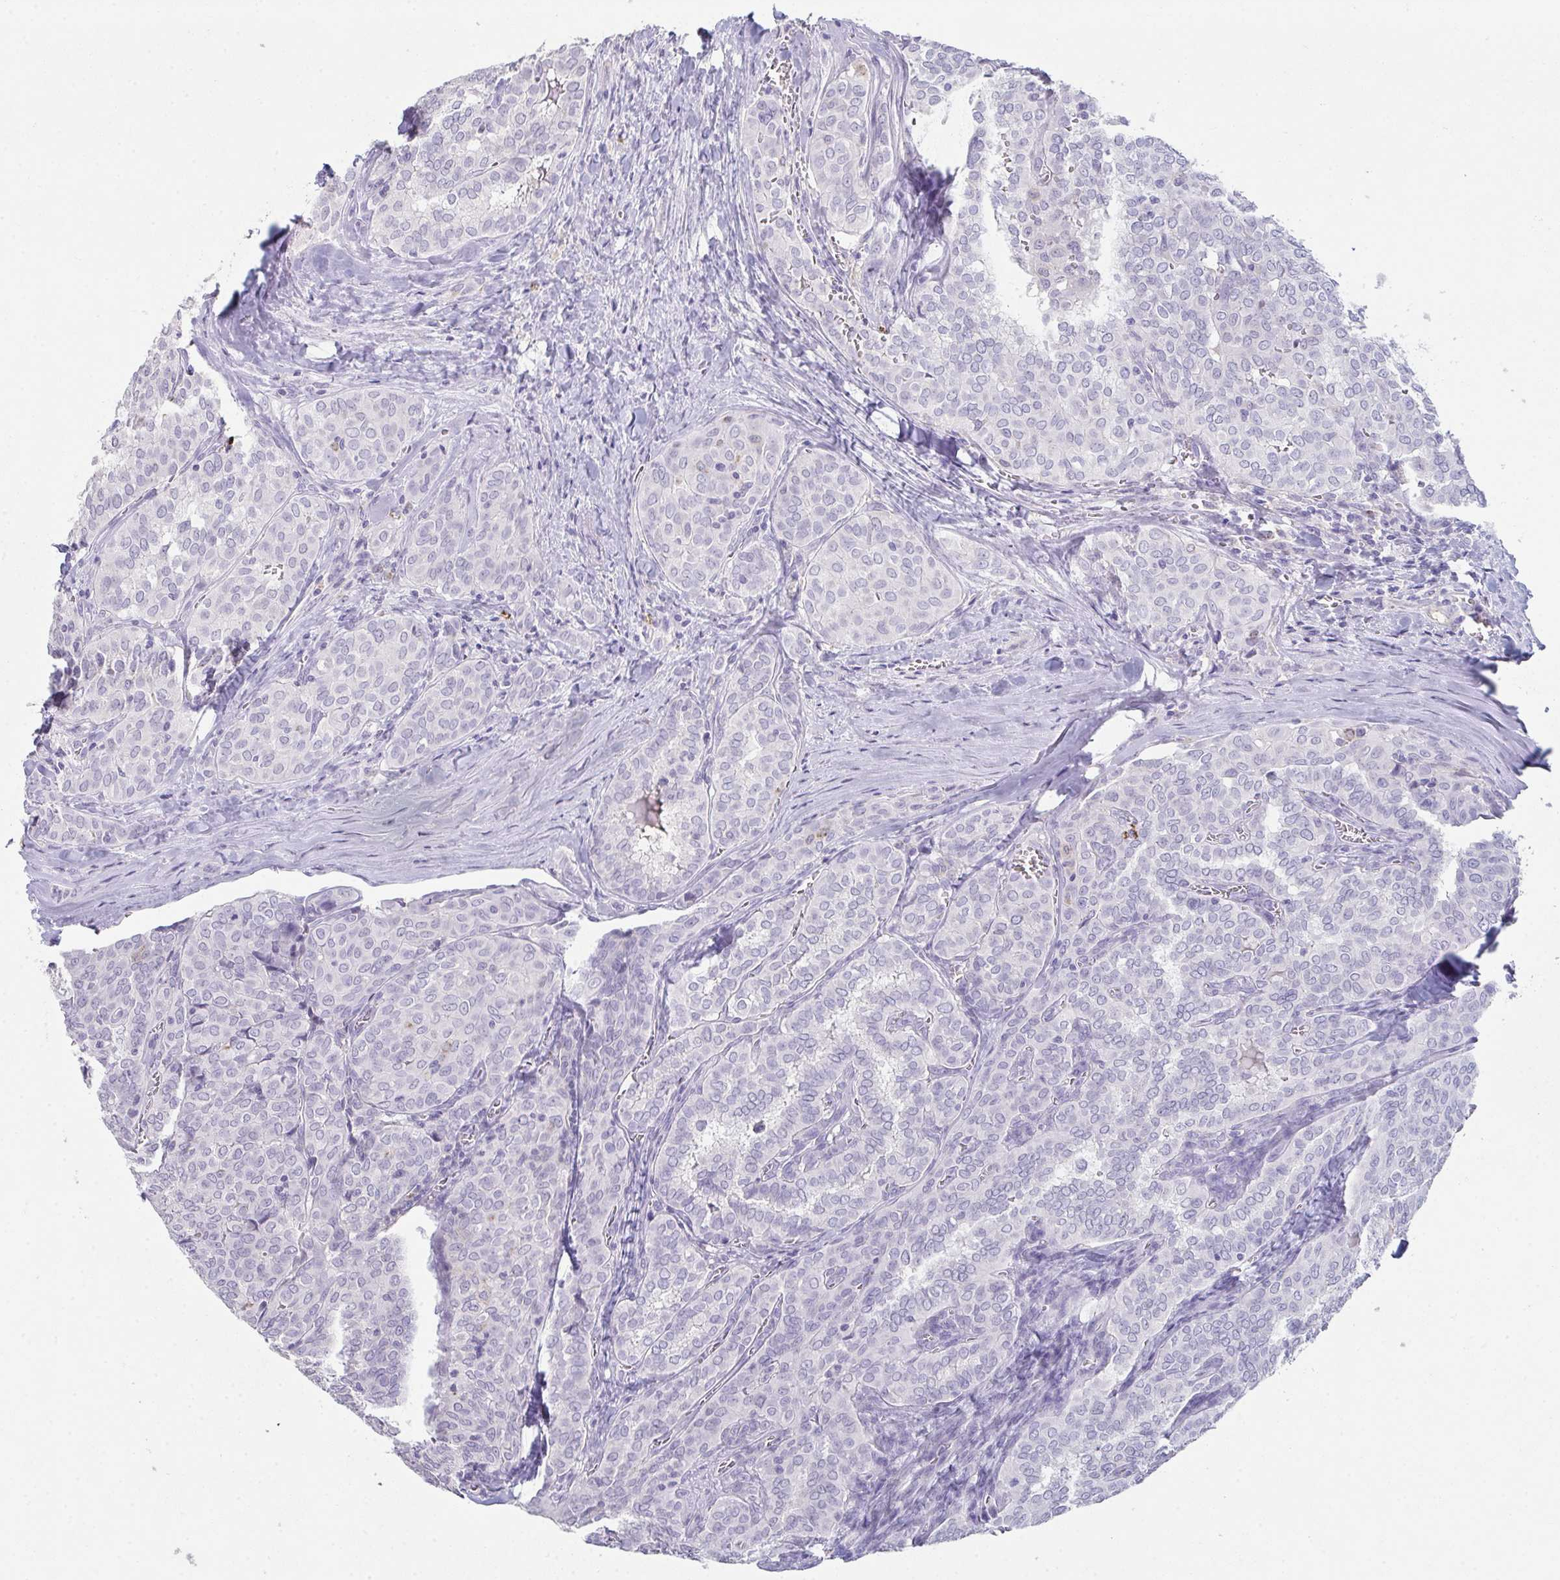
{"staining": {"intensity": "negative", "quantity": "none", "location": "none"}, "tissue": "thyroid cancer", "cell_type": "Tumor cells", "image_type": "cancer", "snomed": [{"axis": "morphology", "description": "Papillary adenocarcinoma, NOS"}, {"axis": "topography", "description": "Thyroid gland"}], "caption": "Tumor cells show no significant protein positivity in papillary adenocarcinoma (thyroid).", "gene": "ADAM21", "patient": {"sex": "female", "age": 30}}